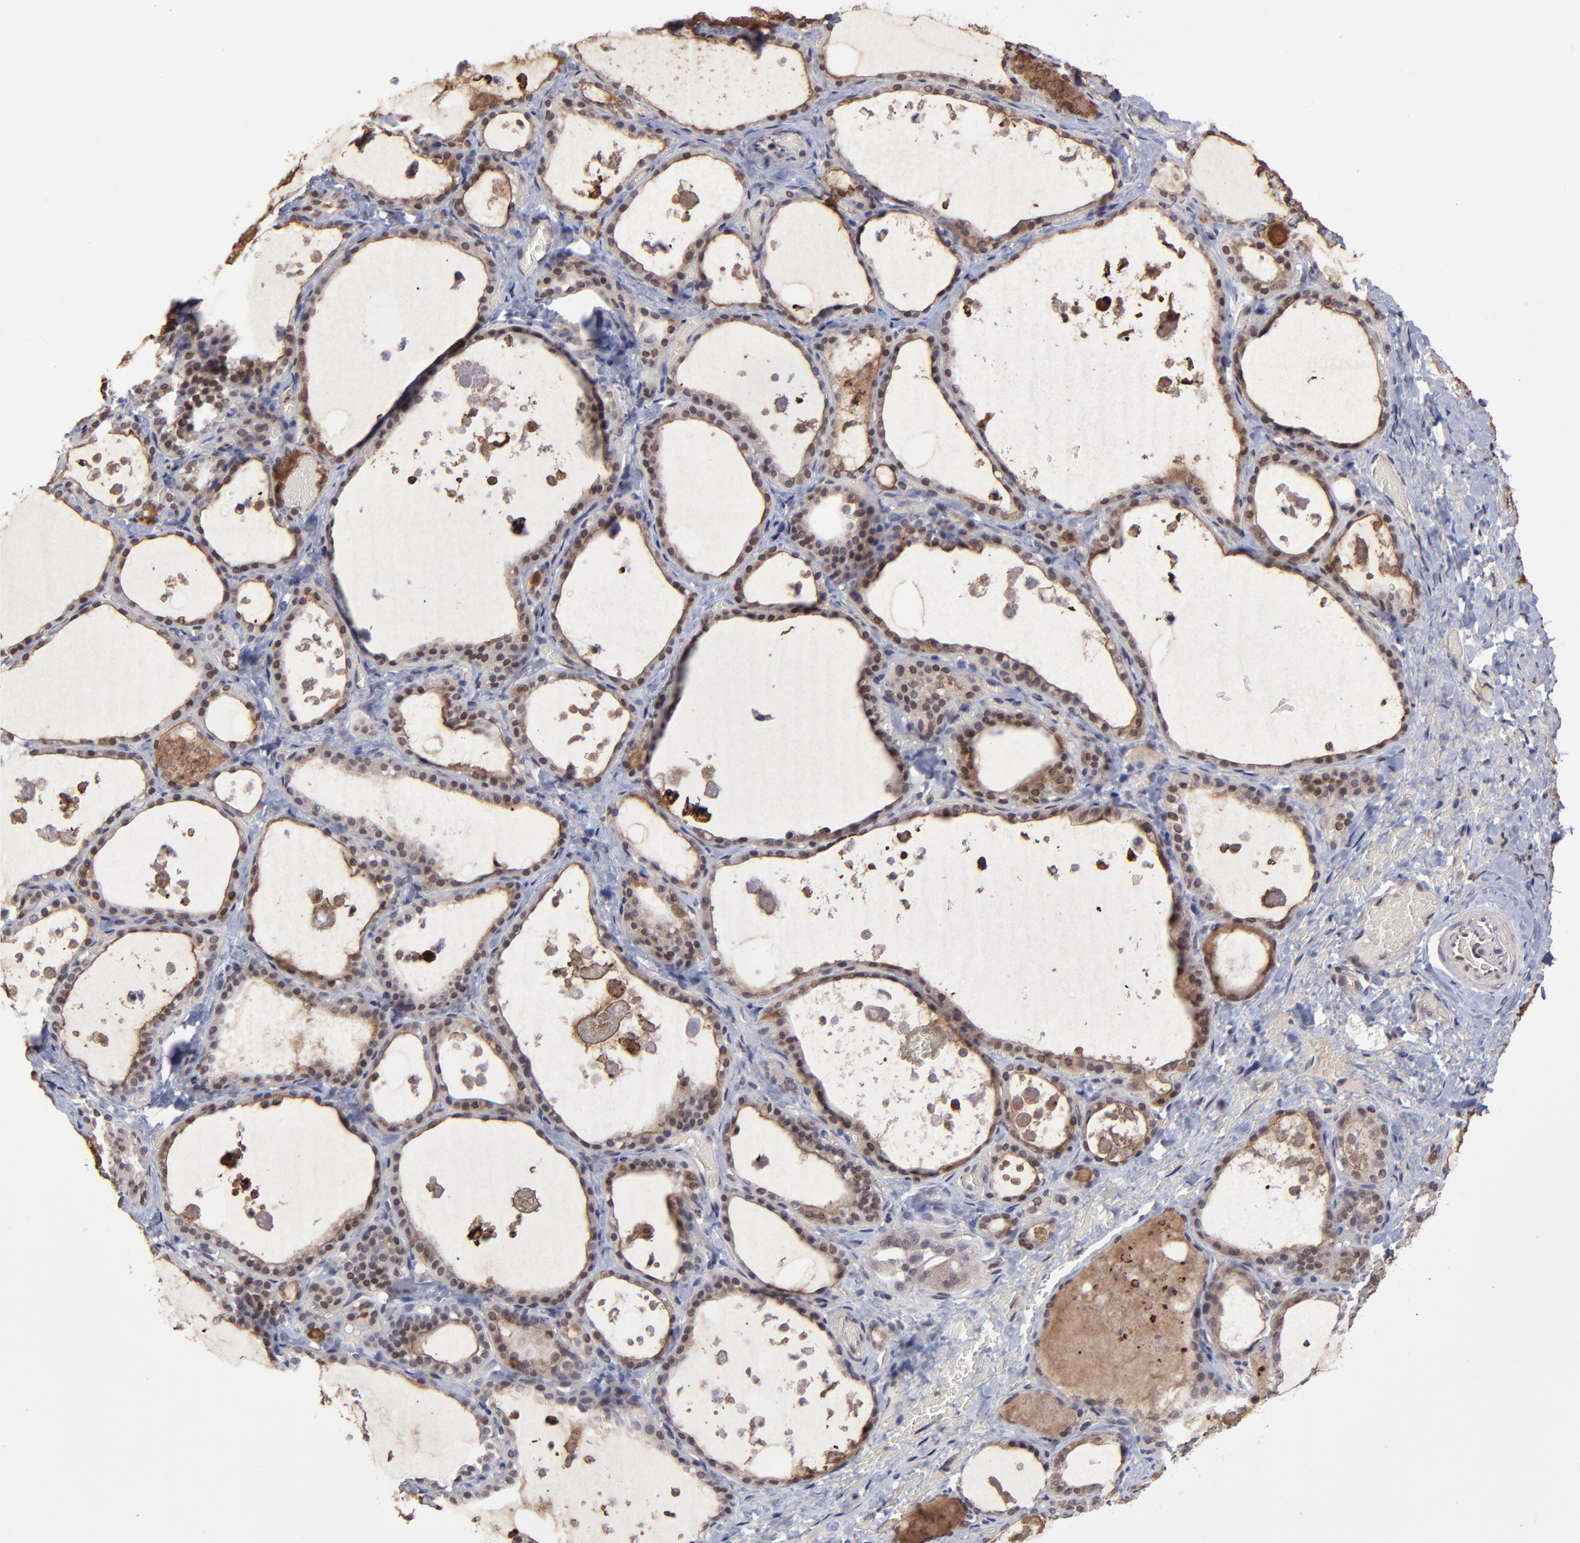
{"staining": {"intensity": "moderate", "quantity": ">75%", "location": "cytoplasmic/membranous"}, "tissue": "thyroid gland", "cell_type": "Glandular cells", "image_type": "normal", "snomed": [{"axis": "morphology", "description": "Normal tissue, NOS"}, {"axis": "topography", "description": "Thyroid gland"}], "caption": "Protein expression by immunohistochemistry reveals moderate cytoplasmic/membranous staining in approximately >75% of glandular cells in benign thyroid gland.", "gene": "ZNF419", "patient": {"sex": "male", "age": 61}}